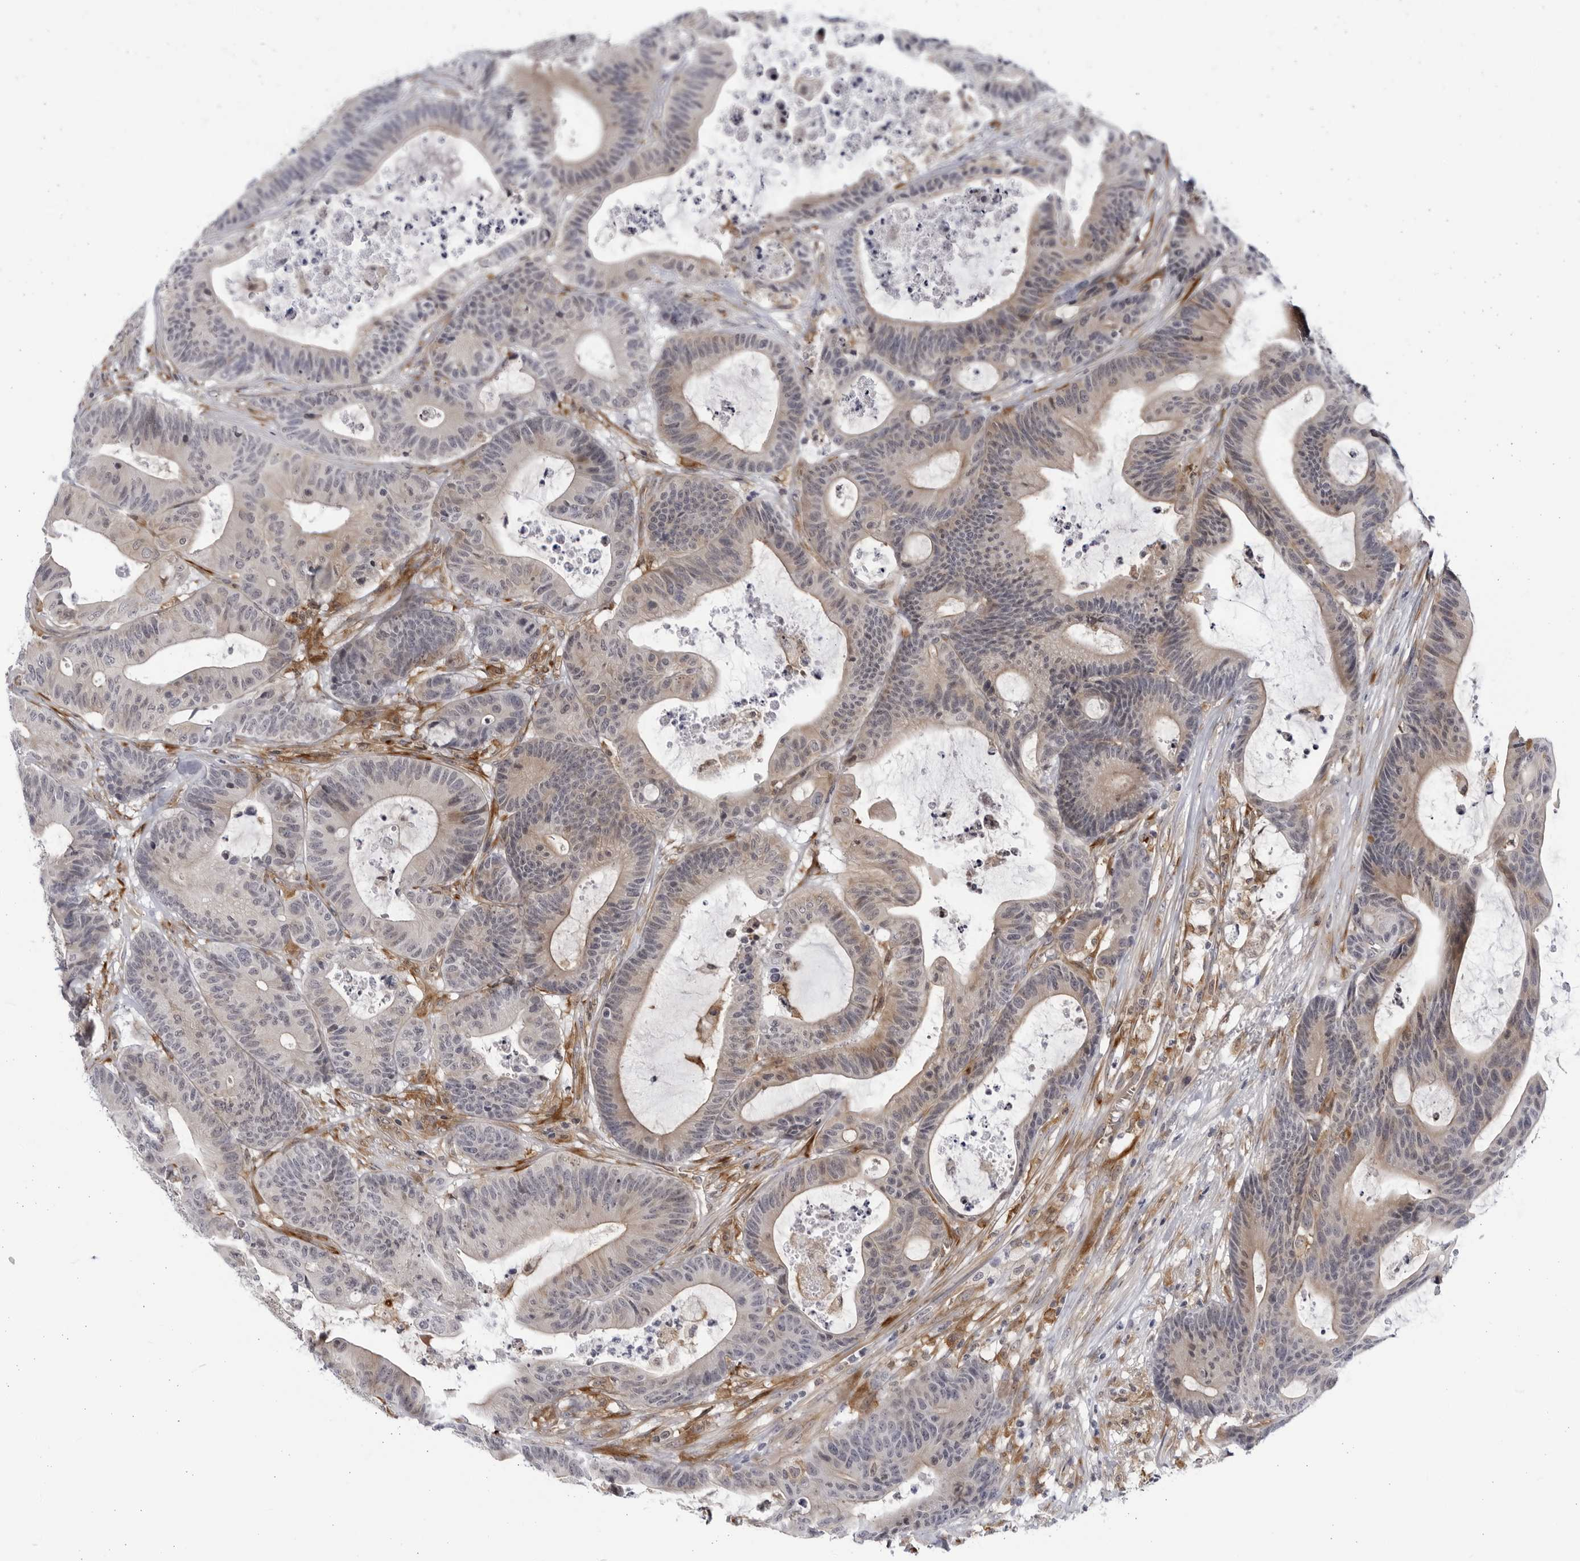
{"staining": {"intensity": "weak", "quantity": "25%-75%", "location": "cytoplasmic/membranous"}, "tissue": "colorectal cancer", "cell_type": "Tumor cells", "image_type": "cancer", "snomed": [{"axis": "morphology", "description": "Adenocarcinoma, NOS"}, {"axis": "topography", "description": "Colon"}], "caption": "Protein expression analysis of adenocarcinoma (colorectal) demonstrates weak cytoplasmic/membranous expression in about 25%-75% of tumor cells.", "gene": "BMP2K", "patient": {"sex": "female", "age": 84}}